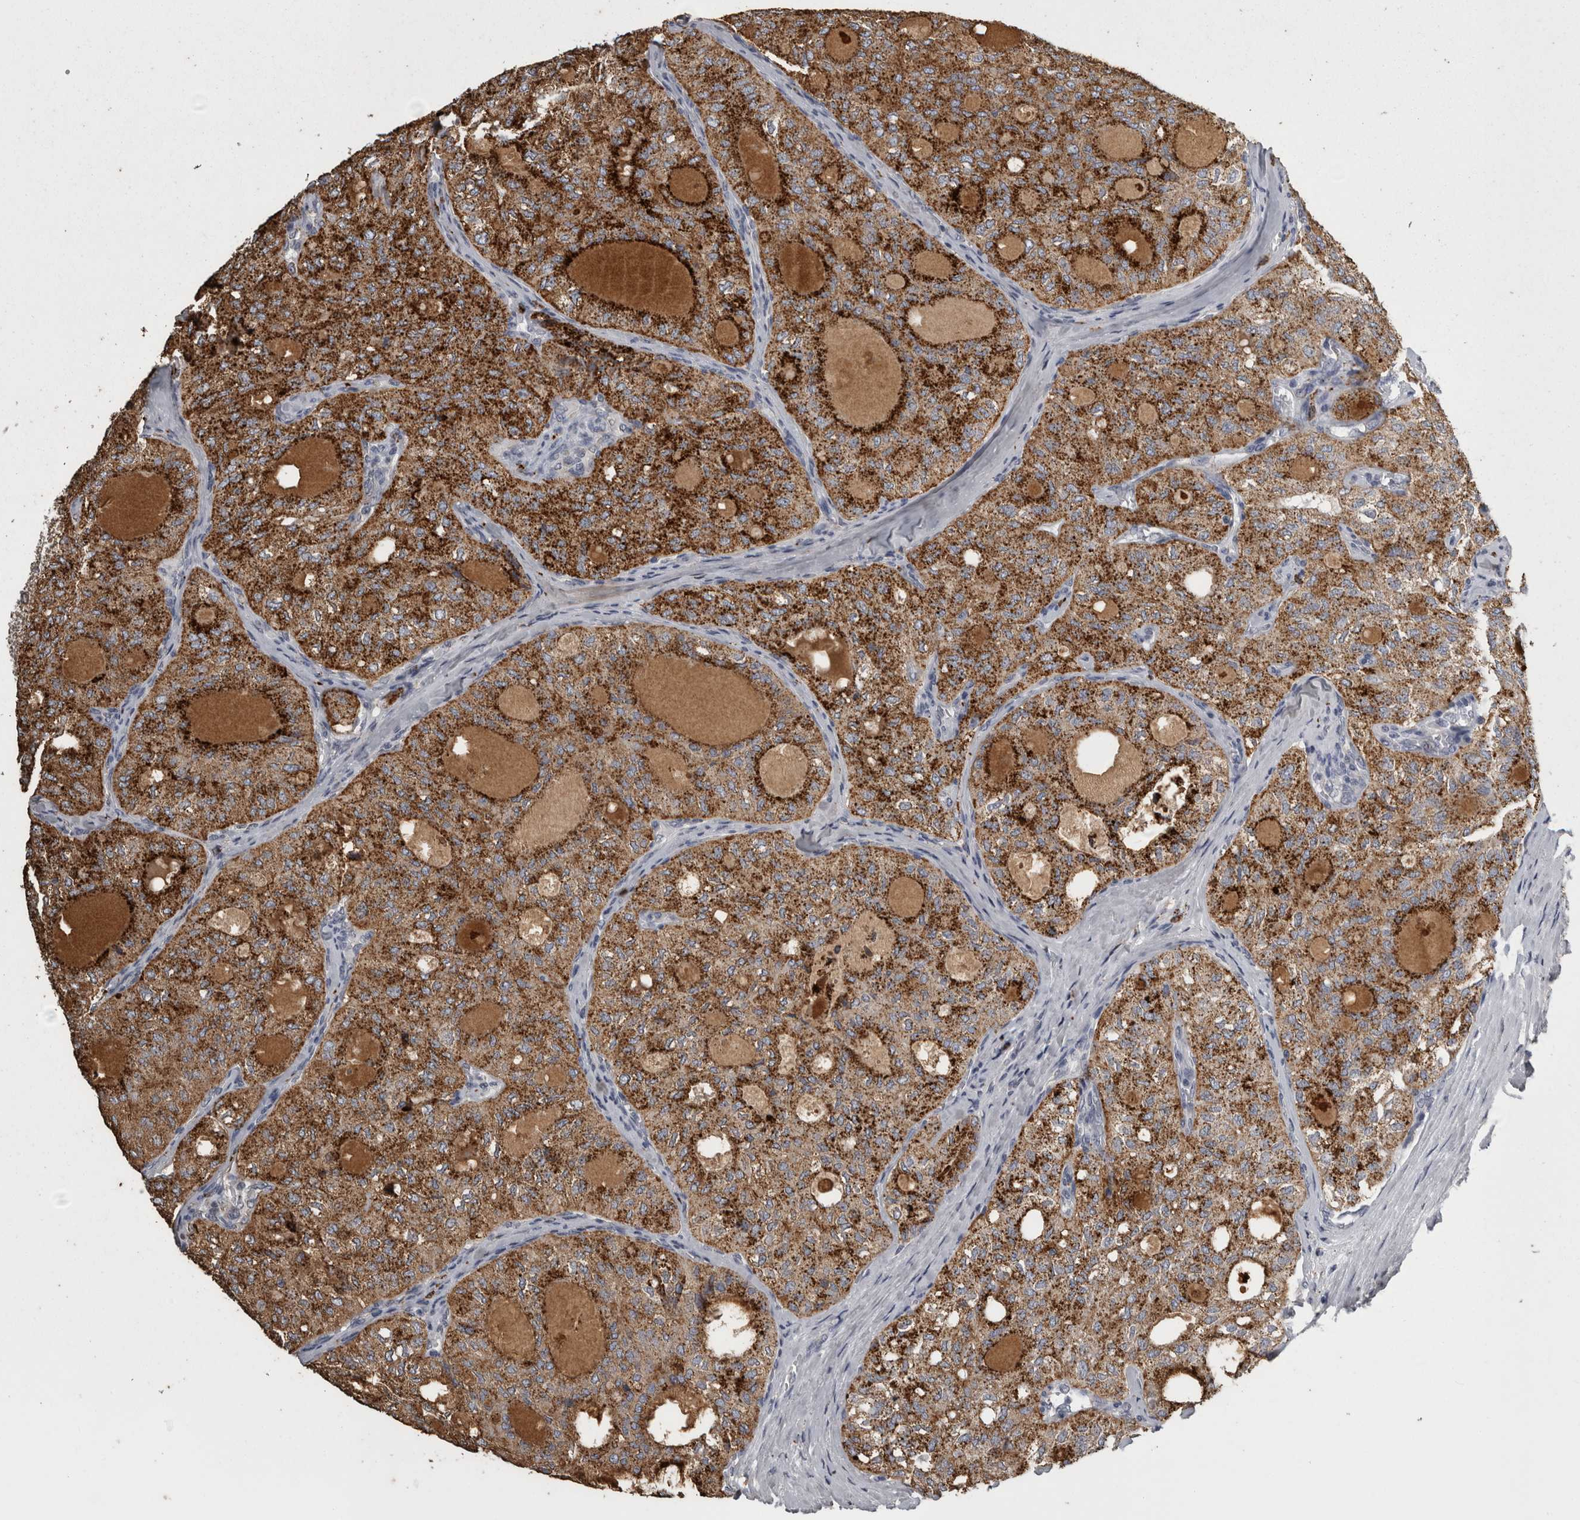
{"staining": {"intensity": "strong", "quantity": ">75%", "location": "cytoplasmic/membranous"}, "tissue": "thyroid cancer", "cell_type": "Tumor cells", "image_type": "cancer", "snomed": [{"axis": "morphology", "description": "Follicular adenoma carcinoma, NOS"}, {"axis": "topography", "description": "Thyroid gland"}], "caption": "IHC (DAB (3,3'-diaminobenzidine)) staining of human thyroid follicular adenoma carcinoma shows strong cytoplasmic/membranous protein expression in about >75% of tumor cells.", "gene": "FRK", "patient": {"sex": "male", "age": 75}}